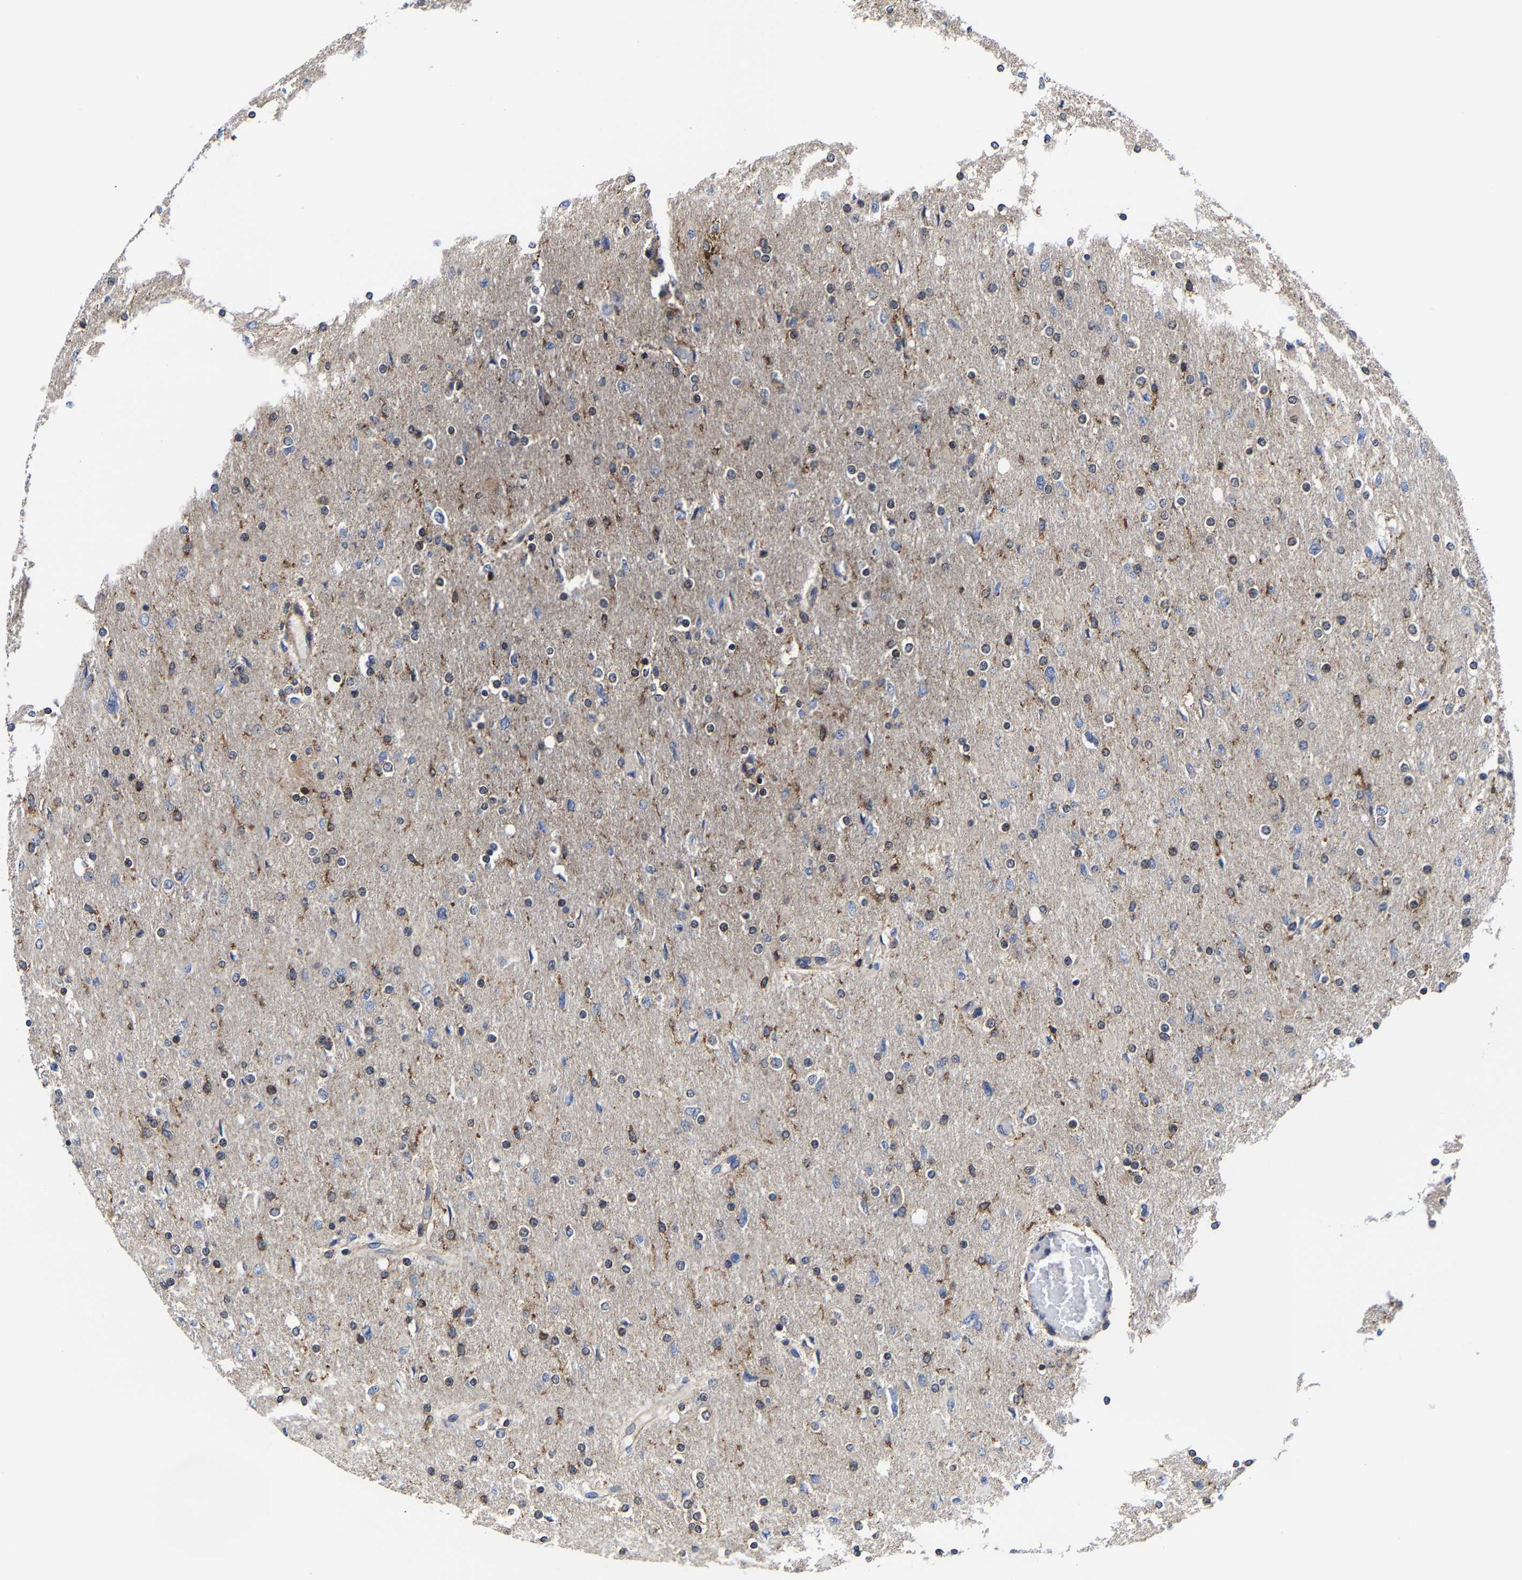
{"staining": {"intensity": "weak", "quantity": "<25%", "location": "cytoplasmic/membranous"}, "tissue": "glioma", "cell_type": "Tumor cells", "image_type": "cancer", "snomed": [{"axis": "morphology", "description": "Glioma, malignant, High grade"}, {"axis": "topography", "description": "Cerebral cortex"}], "caption": "Immunohistochemistry of glioma exhibits no expression in tumor cells. (Stains: DAB IHC with hematoxylin counter stain, Microscopy: brightfield microscopy at high magnification).", "gene": "PFKFB3", "patient": {"sex": "female", "age": 36}}